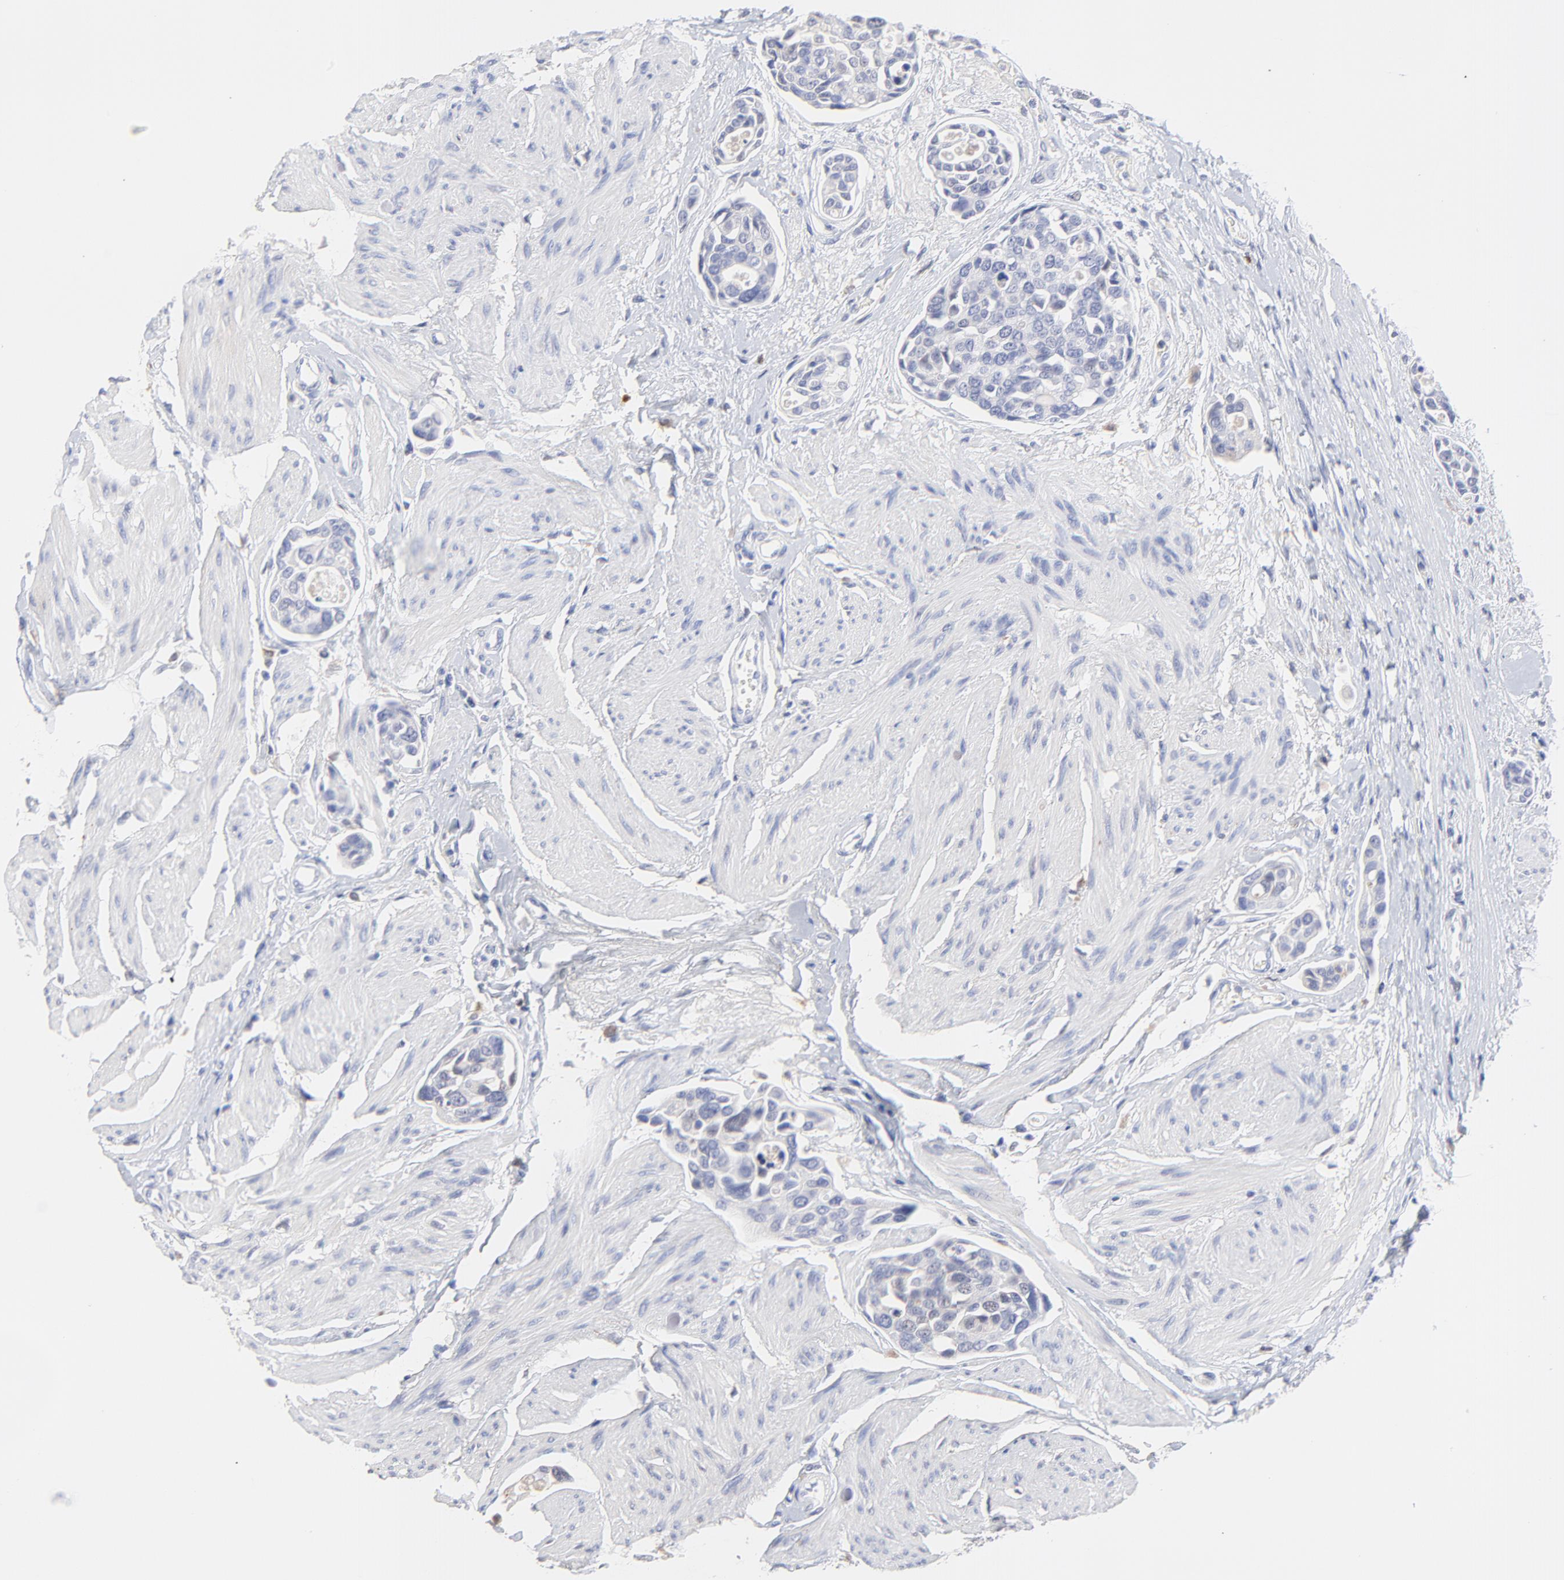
{"staining": {"intensity": "negative", "quantity": "none", "location": "none"}, "tissue": "urothelial cancer", "cell_type": "Tumor cells", "image_type": "cancer", "snomed": [{"axis": "morphology", "description": "Urothelial carcinoma, High grade"}, {"axis": "topography", "description": "Urinary bladder"}], "caption": "A high-resolution histopathology image shows immunohistochemistry staining of high-grade urothelial carcinoma, which exhibits no significant expression in tumor cells.", "gene": "SMARCA1", "patient": {"sex": "male", "age": 78}}